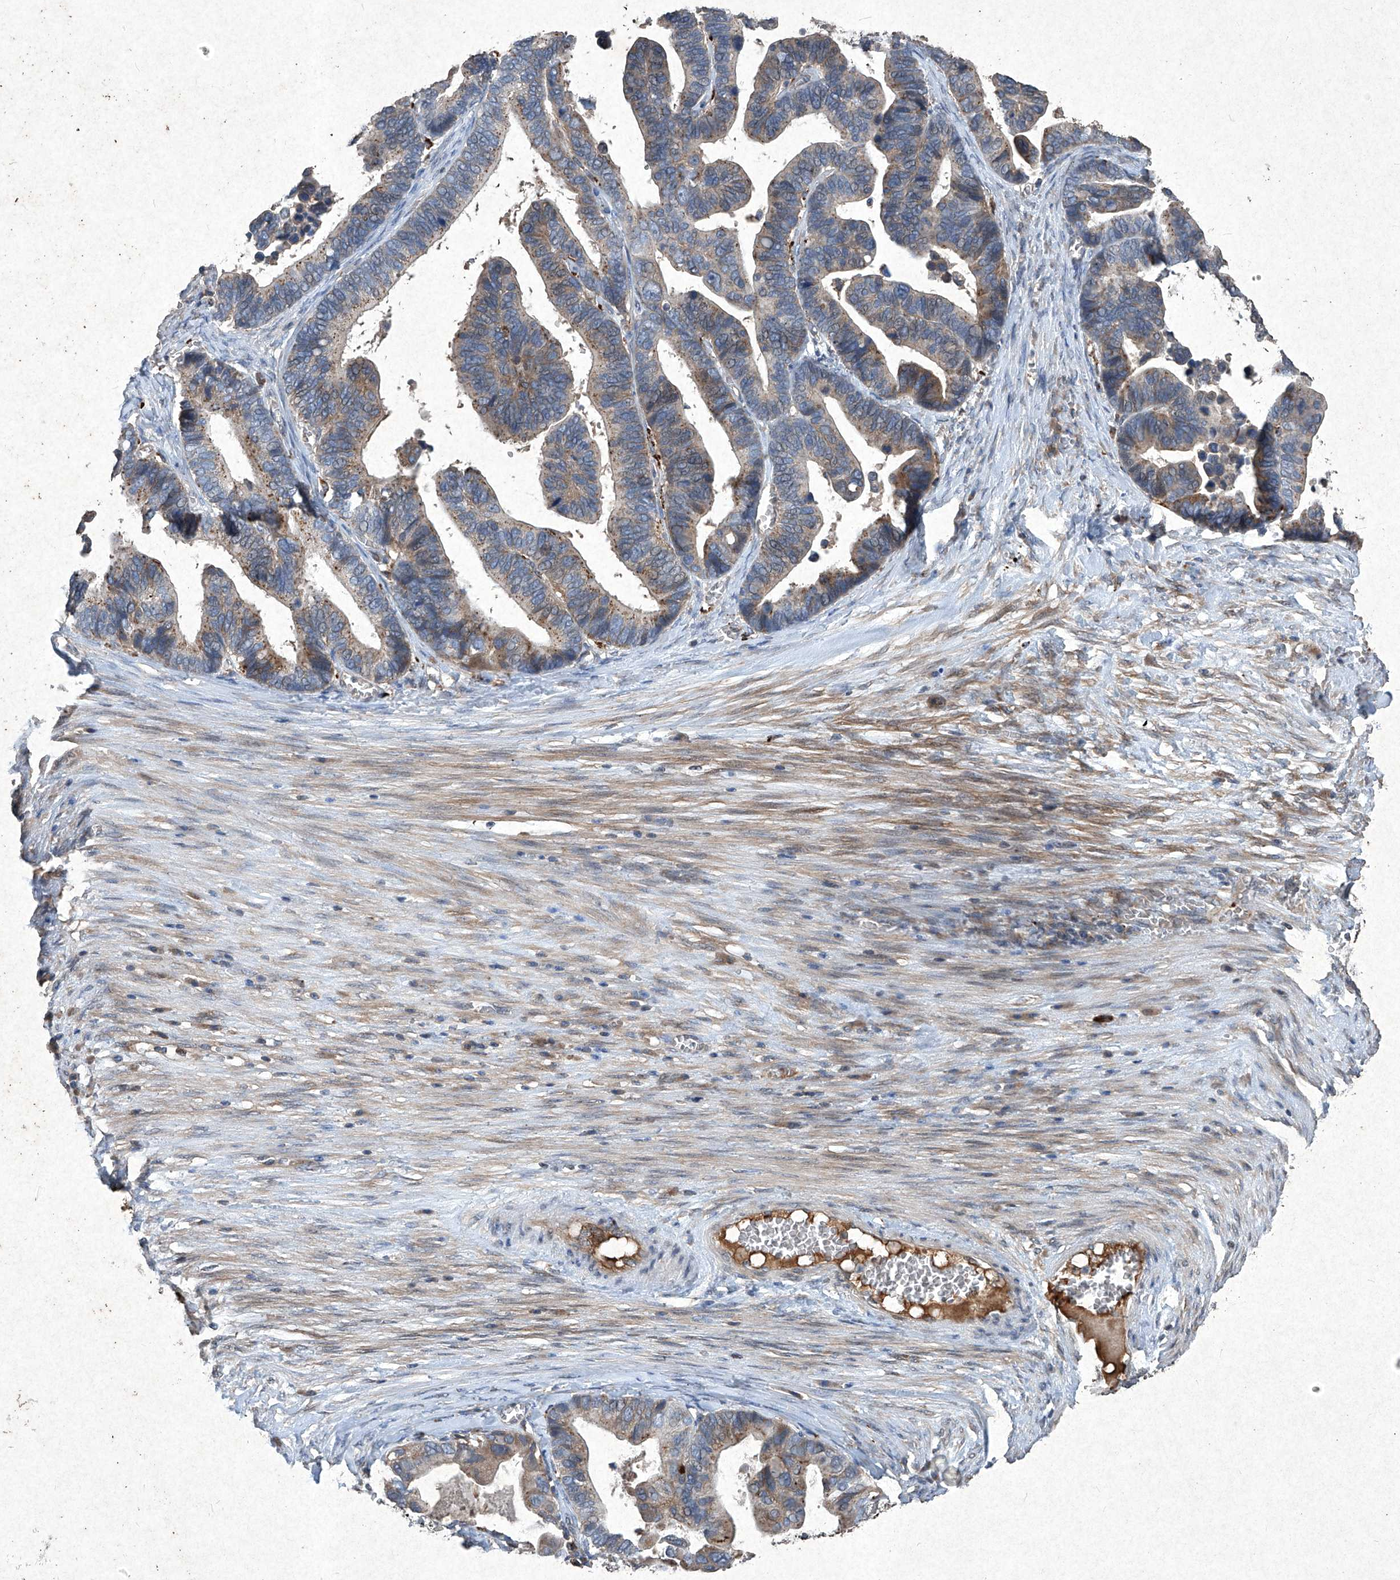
{"staining": {"intensity": "moderate", "quantity": "25%-75%", "location": "cytoplasmic/membranous"}, "tissue": "ovarian cancer", "cell_type": "Tumor cells", "image_type": "cancer", "snomed": [{"axis": "morphology", "description": "Cystadenocarcinoma, serous, NOS"}, {"axis": "topography", "description": "Ovary"}], "caption": "High-power microscopy captured an immunohistochemistry micrograph of ovarian serous cystadenocarcinoma, revealing moderate cytoplasmic/membranous expression in about 25%-75% of tumor cells. (Brightfield microscopy of DAB IHC at high magnification).", "gene": "MED16", "patient": {"sex": "female", "age": 56}}